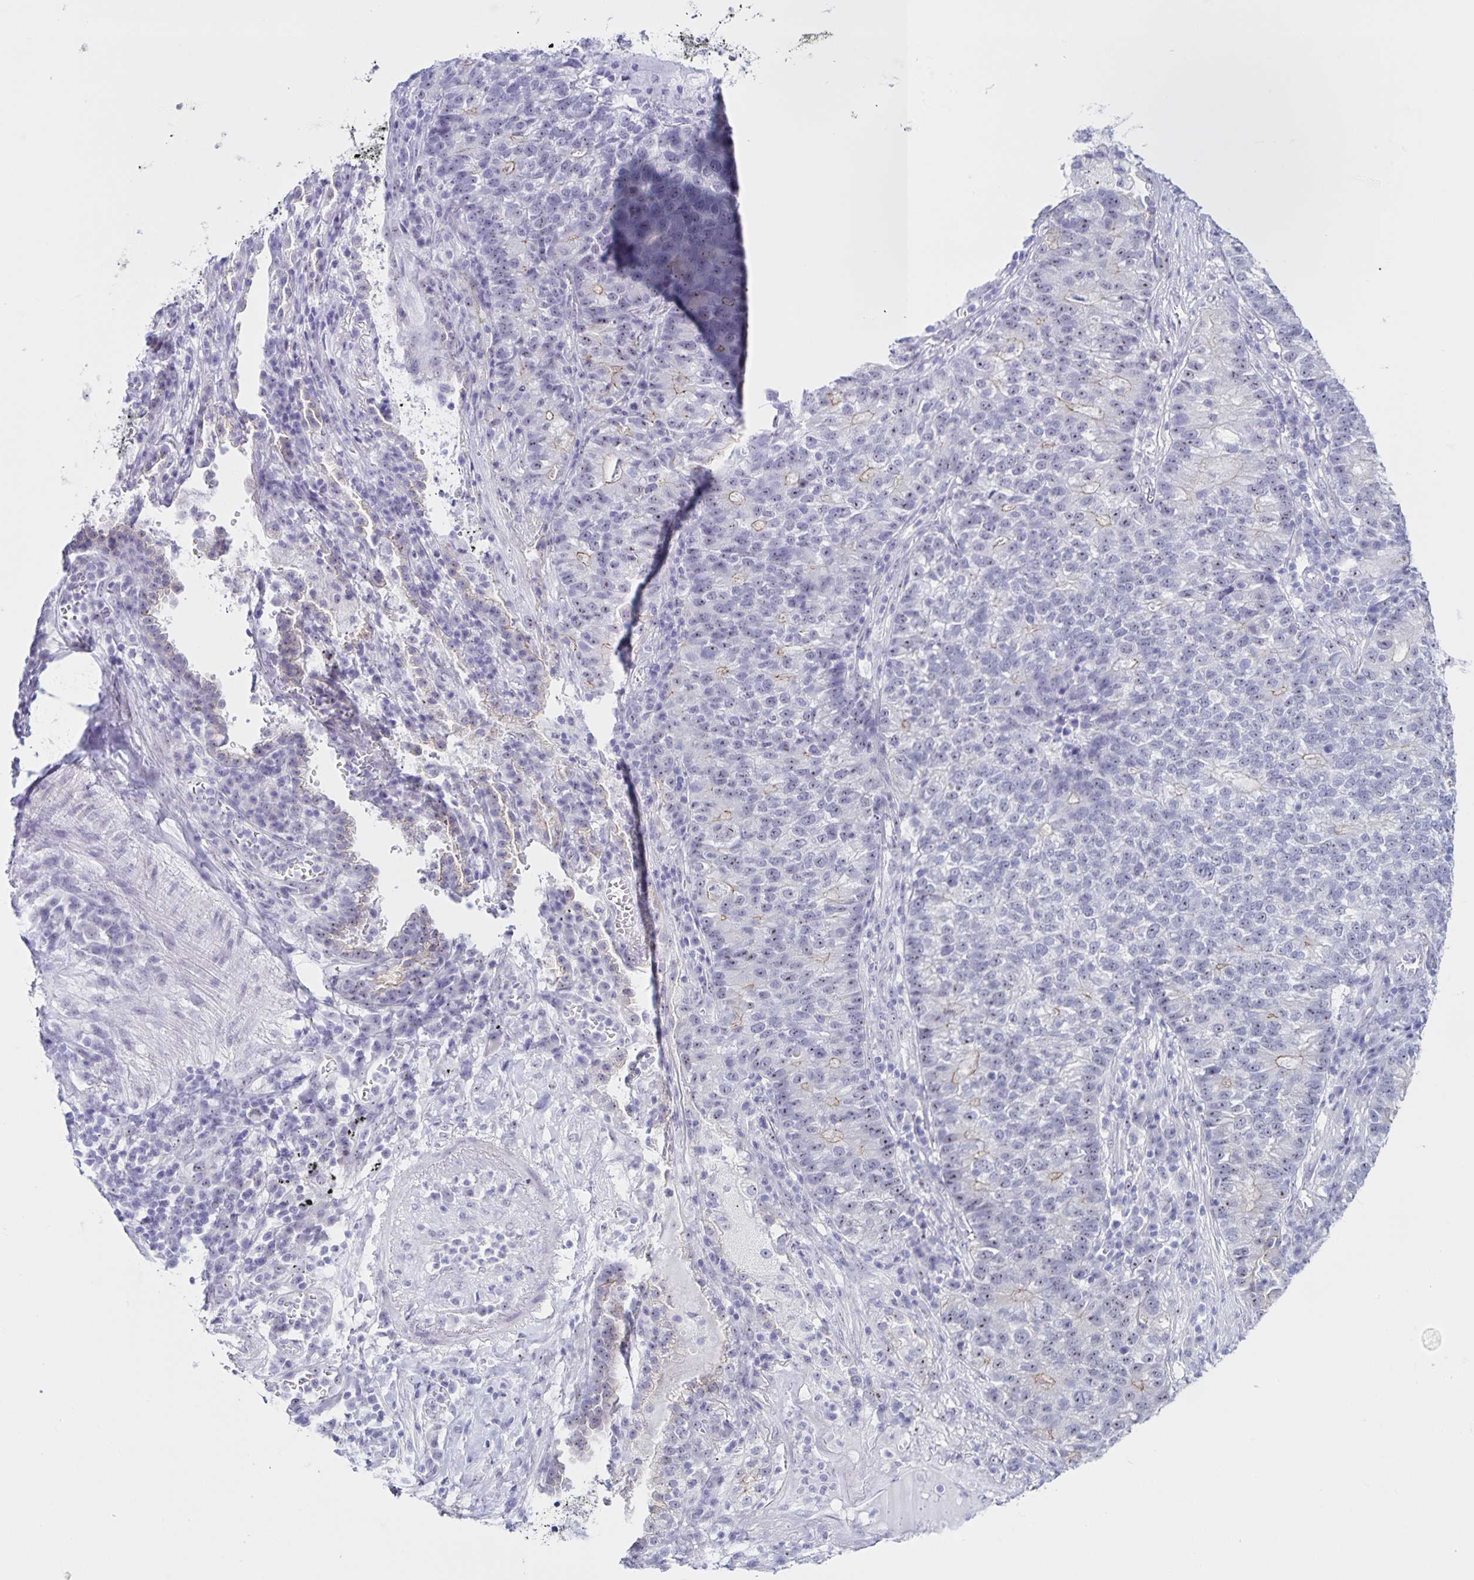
{"staining": {"intensity": "weak", "quantity": "<25%", "location": "nuclear"}, "tissue": "lung cancer", "cell_type": "Tumor cells", "image_type": "cancer", "snomed": [{"axis": "morphology", "description": "Adenocarcinoma, NOS"}, {"axis": "topography", "description": "Lung"}], "caption": "IHC histopathology image of neoplastic tissue: lung cancer stained with DAB (3,3'-diaminobenzidine) displays no significant protein positivity in tumor cells. (Brightfield microscopy of DAB (3,3'-diaminobenzidine) immunohistochemistry (IHC) at high magnification).", "gene": "FAM170A", "patient": {"sex": "male", "age": 57}}